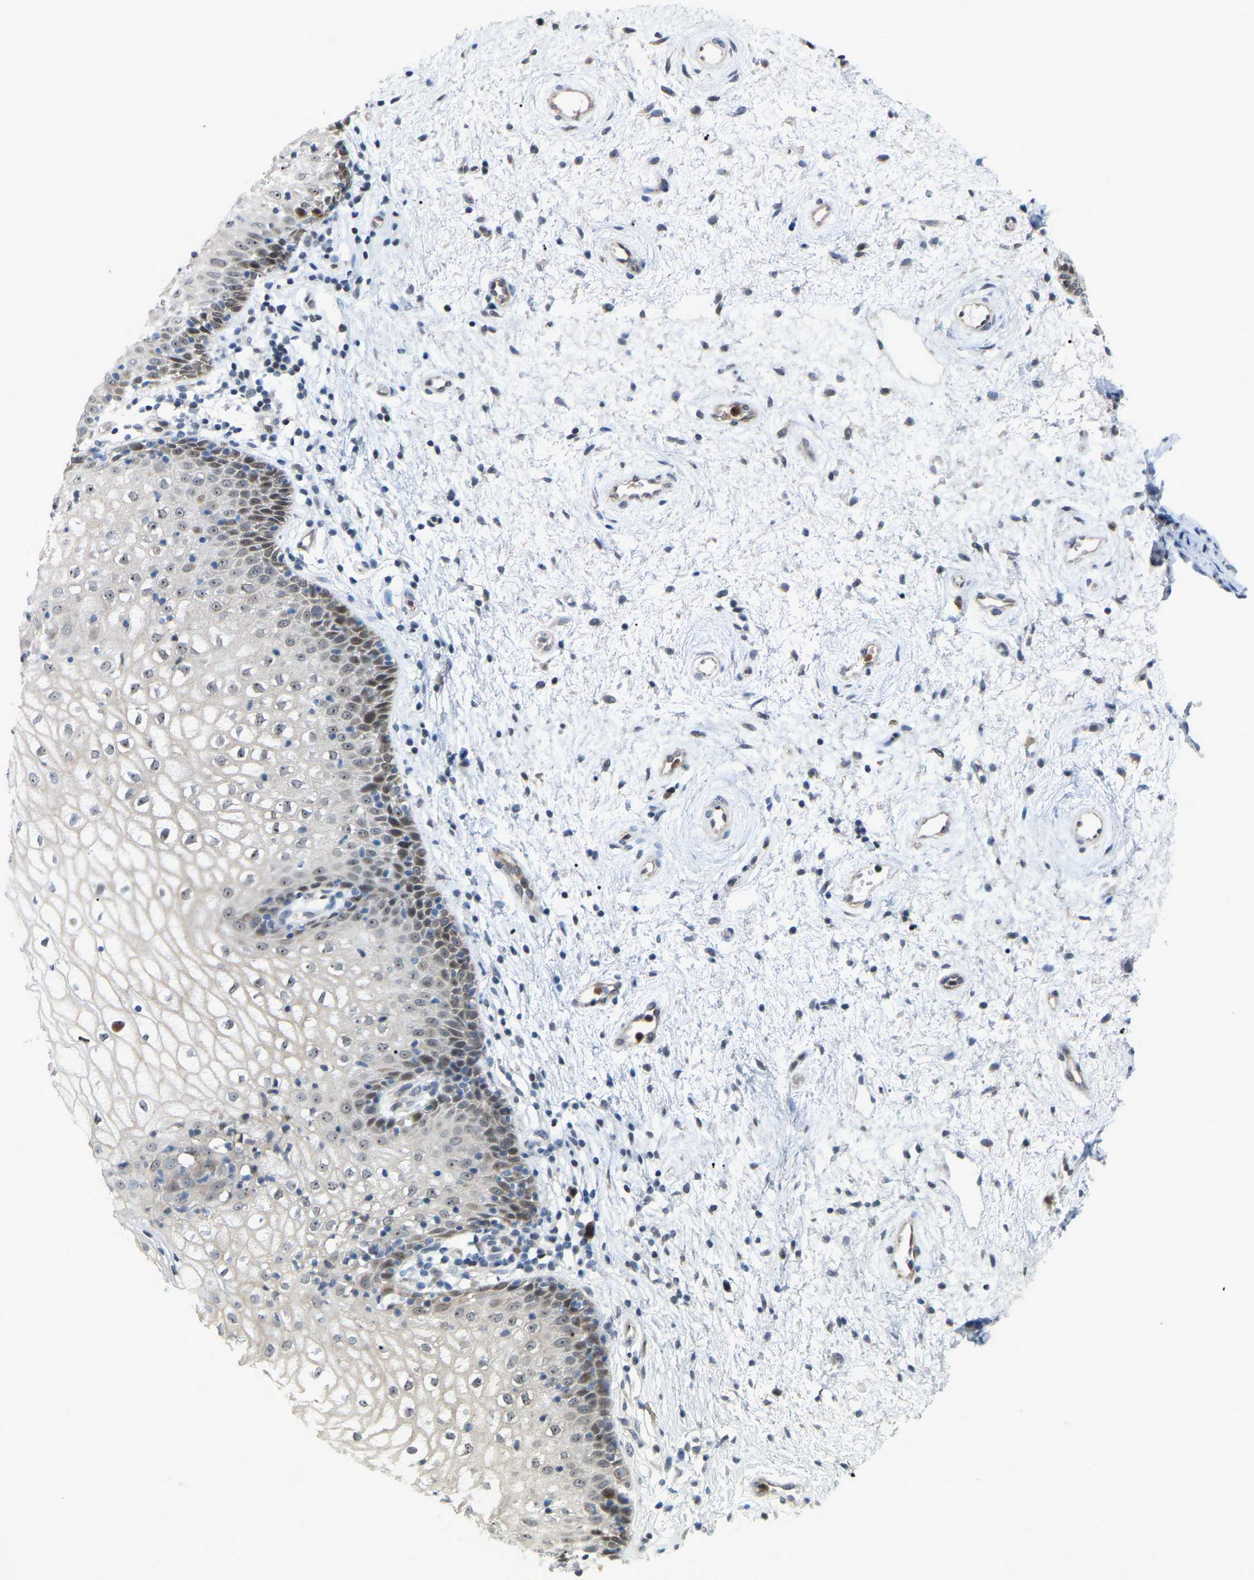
{"staining": {"intensity": "weak", "quantity": "25%-75%", "location": "nuclear"}, "tissue": "vagina", "cell_type": "Squamous epithelial cells", "image_type": "normal", "snomed": [{"axis": "morphology", "description": "Normal tissue, NOS"}, {"axis": "topography", "description": "Vagina"}], "caption": "Immunohistochemistry of normal human vagina demonstrates low levels of weak nuclear staining in approximately 25%-75% of squamous epithelial cells.", "gene": "CROT", "patient": {"sex": "female", "age": 34}}